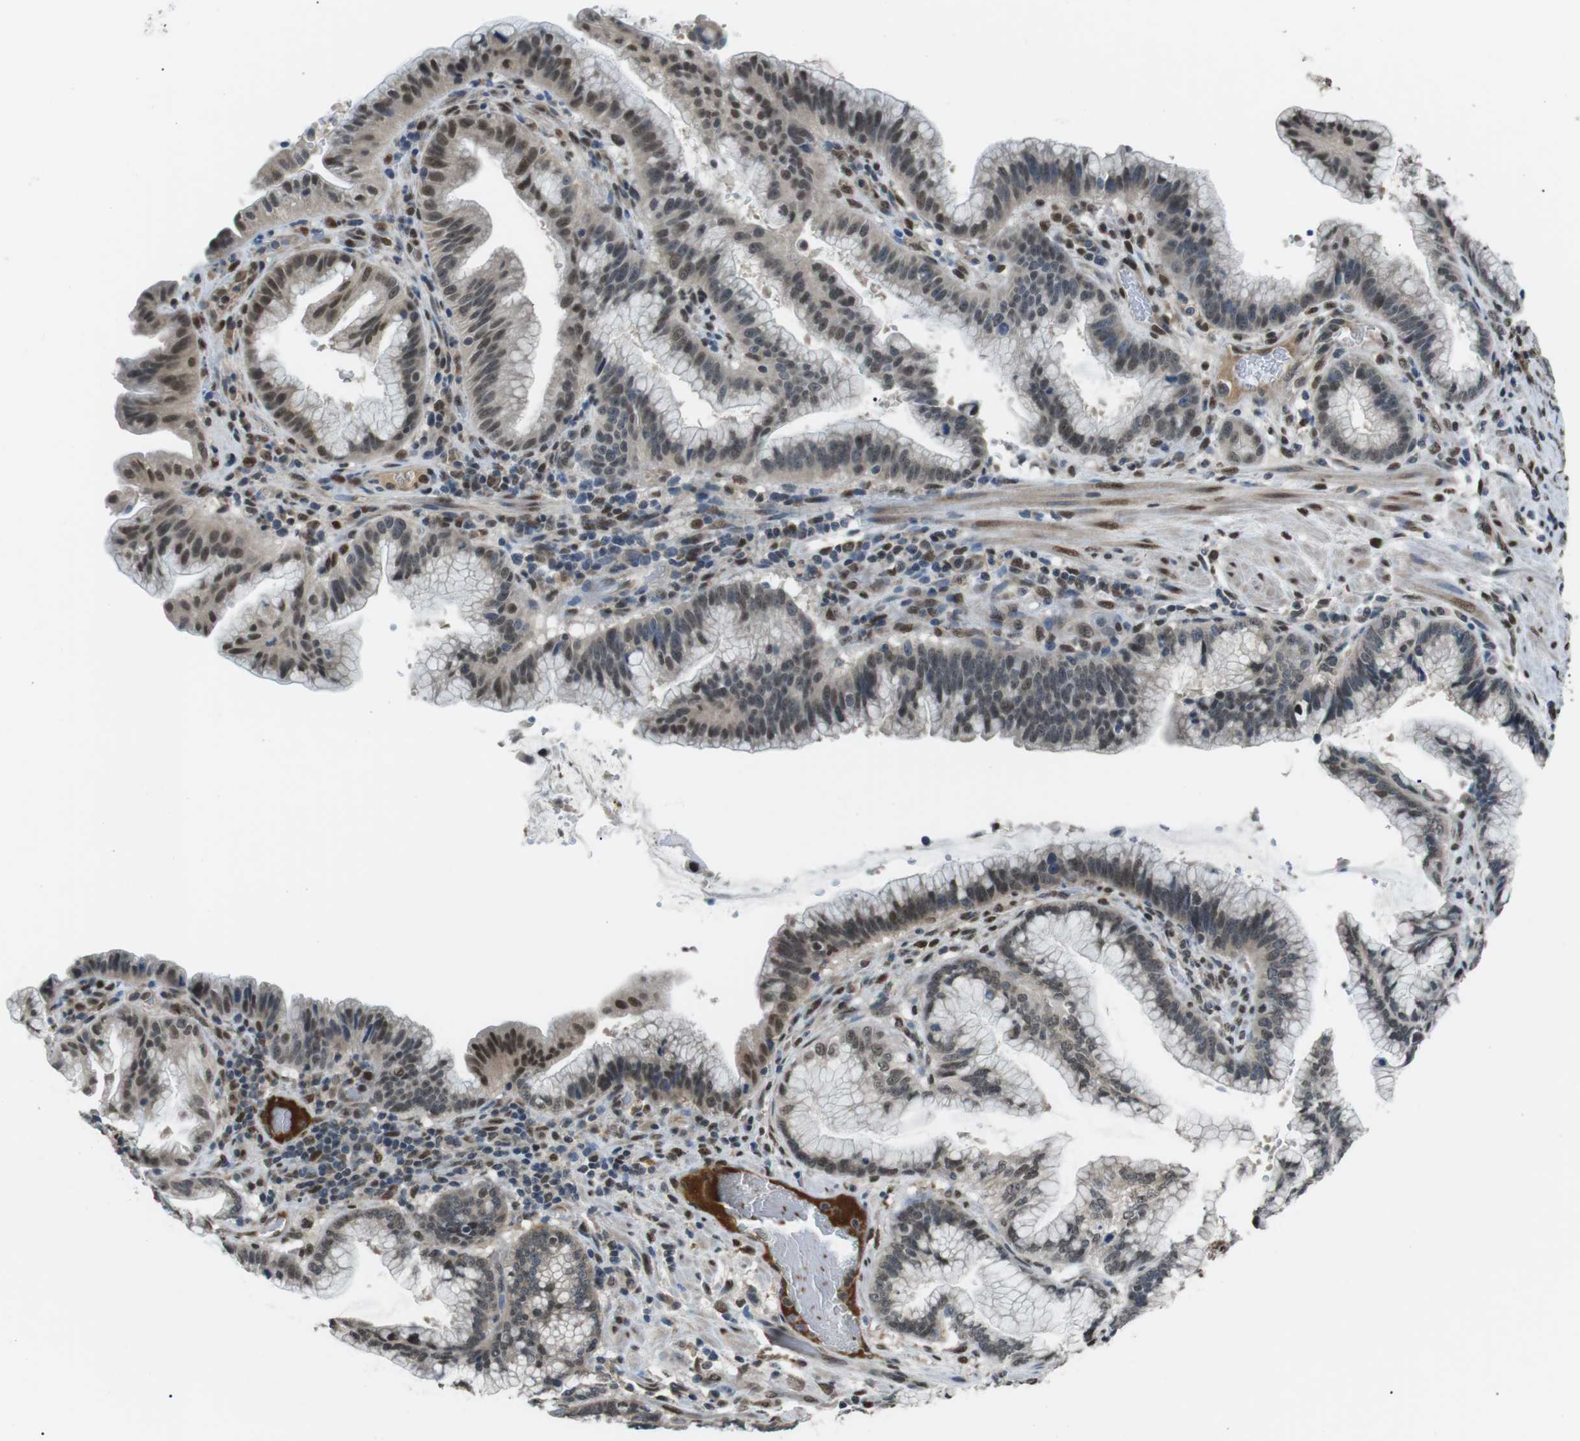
{"staining": {"intensity": "moderate", "quantity": ">75%", "location": "nuclear"}, "tissue": "pancreatic cancer", "cell_type": "Tumor cells", "image_type": "cancer", "snomed": [{"axis": "morphology", "description": "Adenocarcinoma, NOS"}, {"axis": "topography", "description": "Pancreas"}], "caption": "Moderate nuclear positivity is present in approximately >75% of tumor cells in pancreatic cancer. Ihc stains the protein in brown and the nuclei are stained blue.", "gene": "SRPK2", "patient": {"sex": "female", "age": 64}}